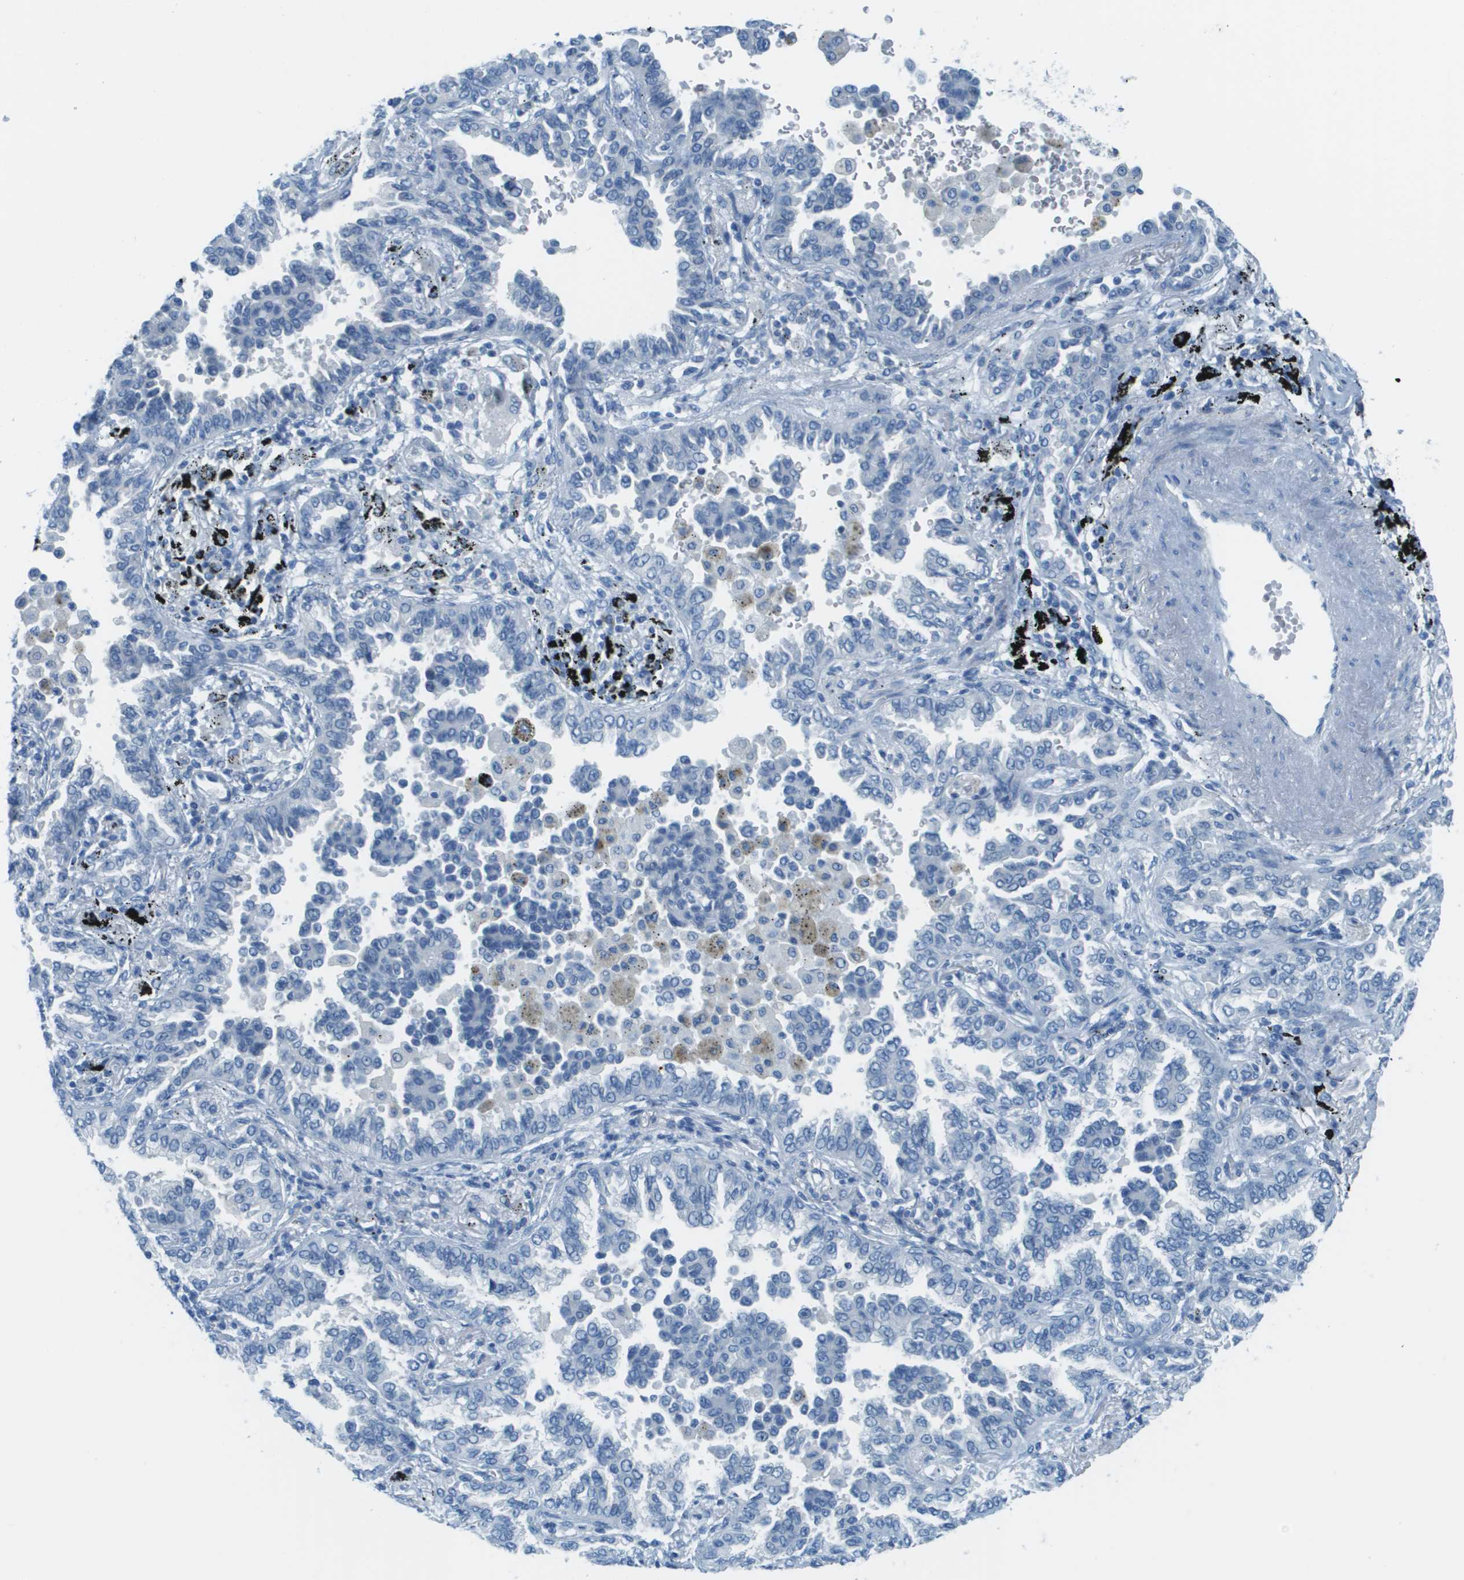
{"staining": {"intensity": "negative", "quantity": "none", "location": "none"}, "tissue": "lung cancer", "cell_type": "Tumor cells", "image_type": "cancer", "snomed": [{"axis": "morphology", "description": "Normal tissue, NOS"}, {"axis": "morphology", "description": "Adenocarcinoma, NOS"}, {"axis": "topography", "description": "Lung"}], "caption": "An immunohistochemistry histopathology image of lung adenocarcinoma is shown. There is no staining in tumor cells of lung adenocarcinoma.", "gene": "CDHR2", "patient": {"sex": "male", "age": 59}}